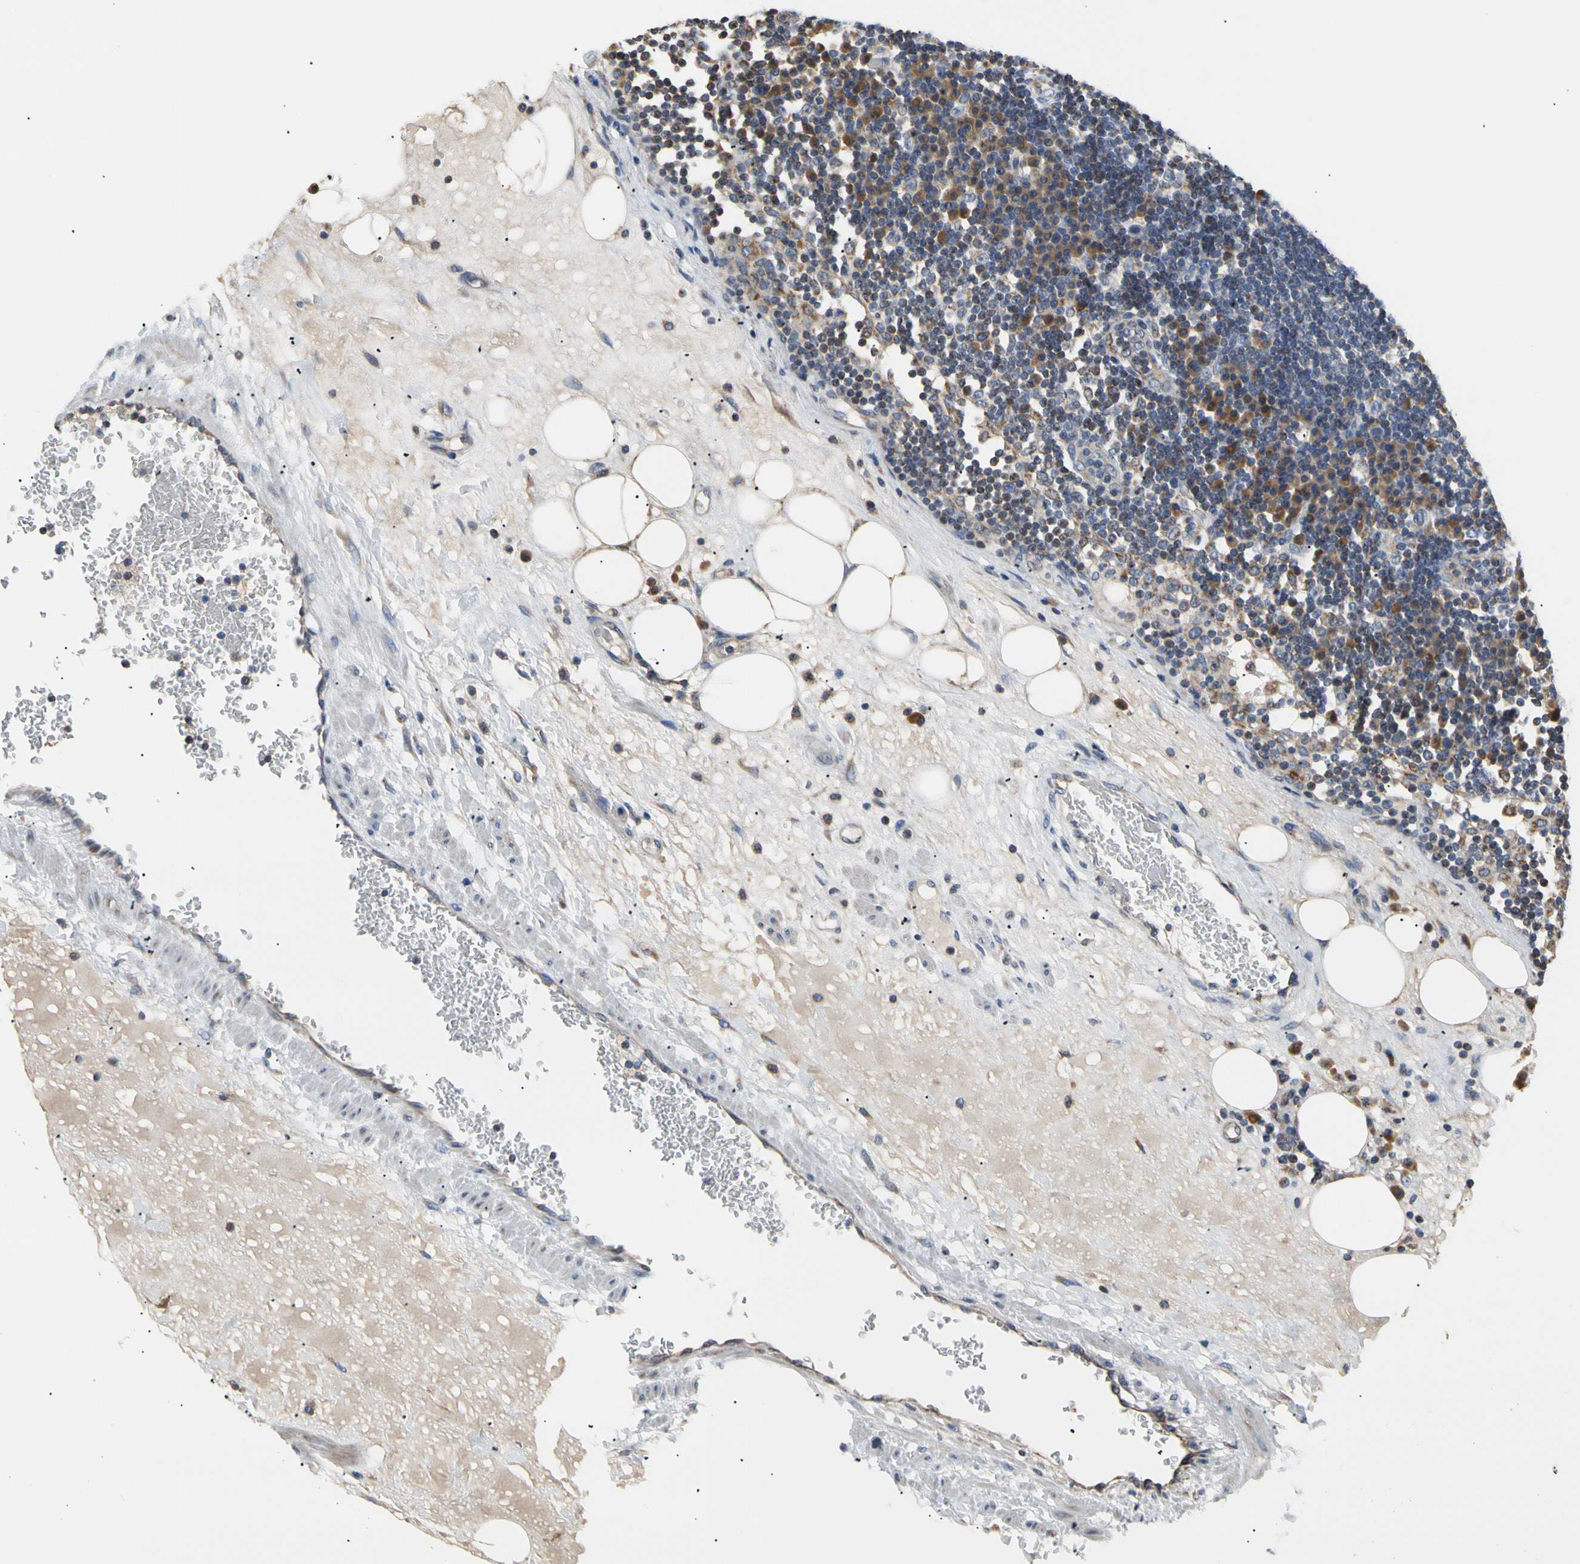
{"staining": {"intensity": "moderate", "quantity": "<25%", "location": "cytoplasmic/membranous"}, "tissue": "lymph node", "cell_type": "Germinal center cells", "image_type": "normal", "snomed": [{"axis": "morphology", "description": "Normal tissue, NOS"}, {"axis": "morphology", "description": "Squamous cell carcinoma, metastatic, NOS"}, {"axis": "topography", "description": "Lymph node"}], "caption": "Protein expression by IHC demonstrates moderate cytoplasmic/membranous staining in about <25% of germinal center cells in benign lymph node.", "gene": "PLGRKT", "patient": {"sex": "female", "age": 53}}